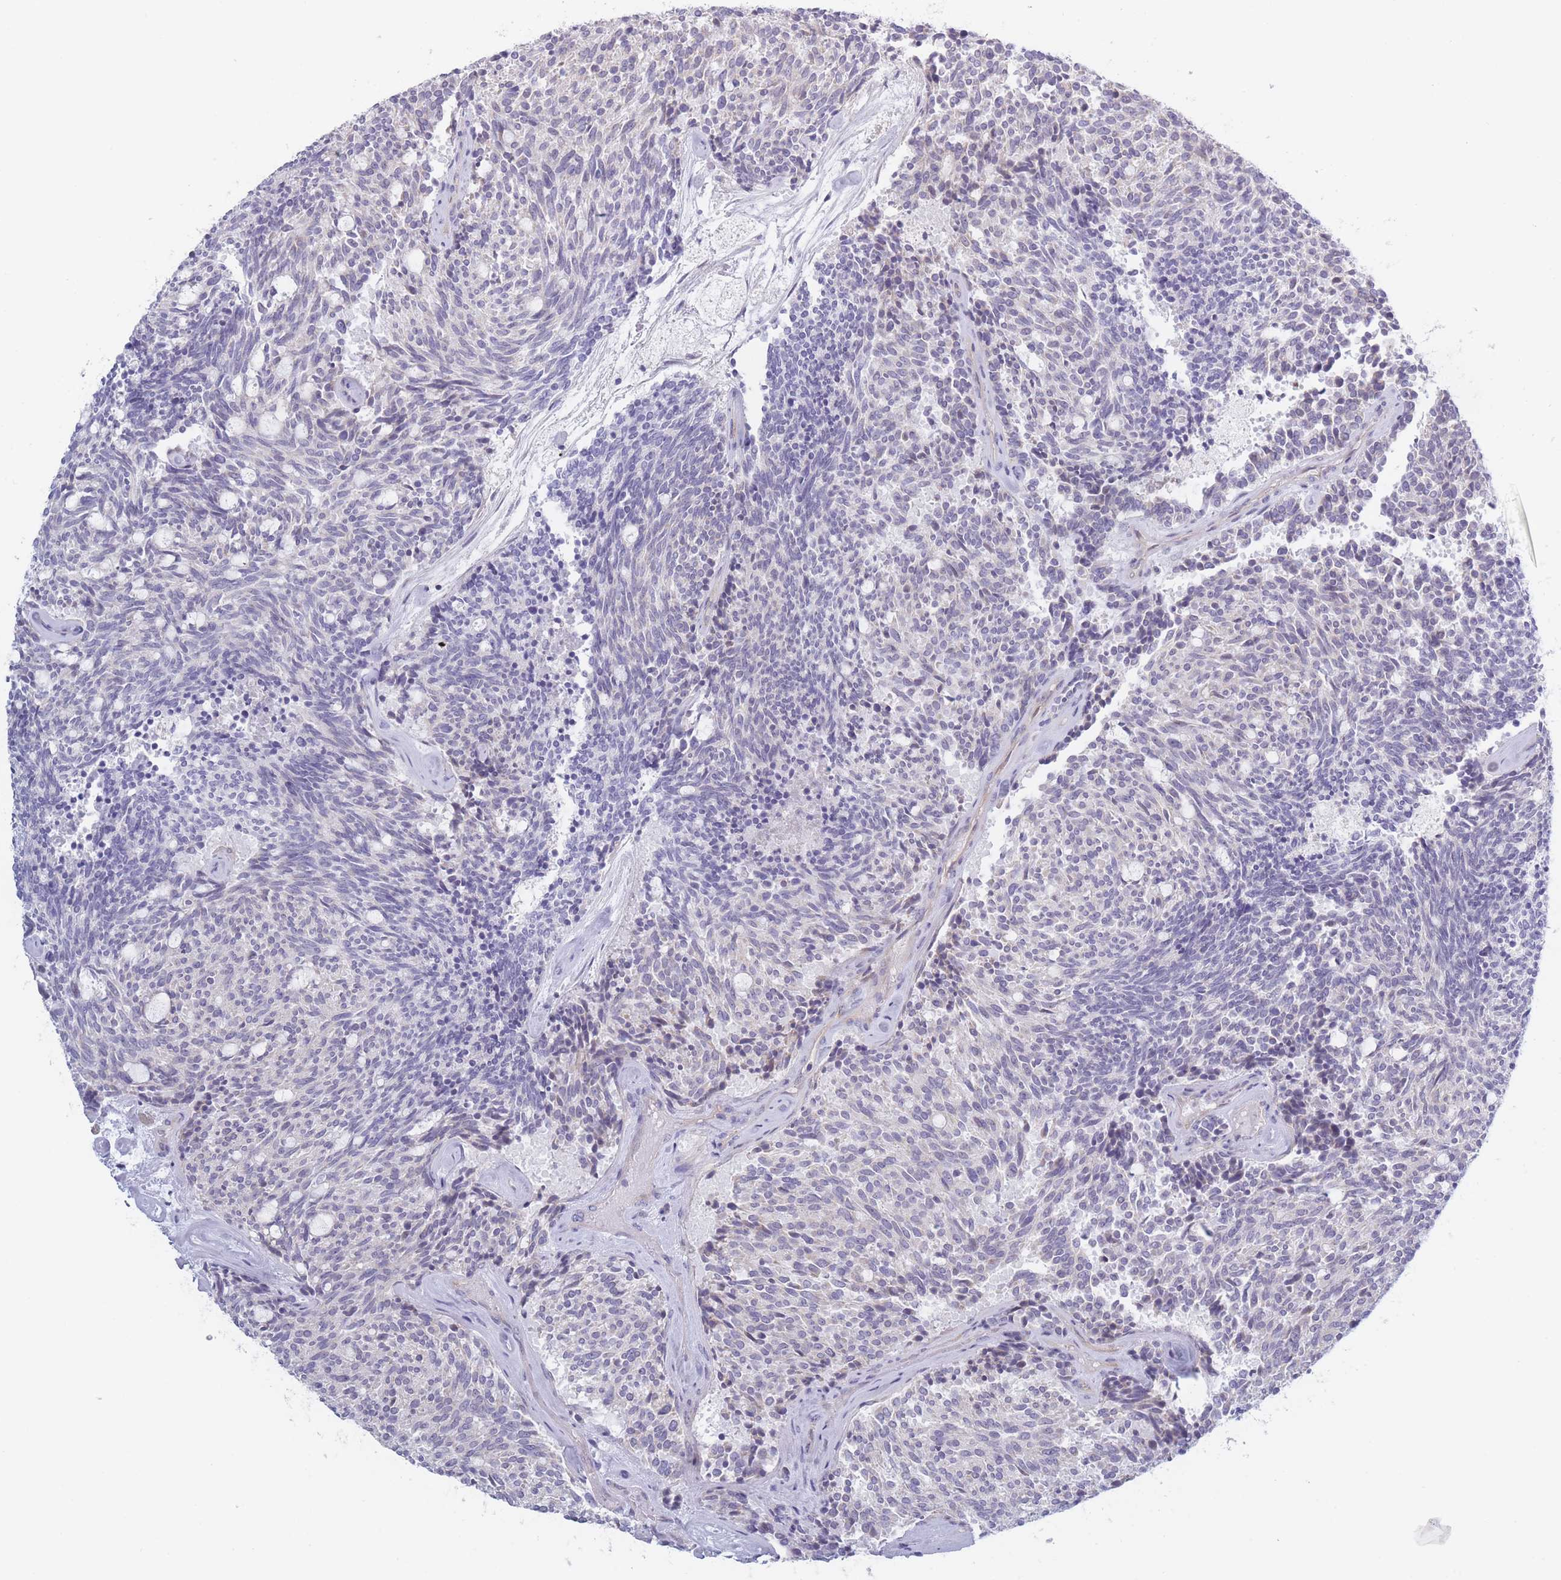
{"staining": {"intensity": "negative", "quantity": "none", "location": "none"}, "tissue": "carcinoid", "cell_type": "Tumor cells", "image_type": "cancer", "snomed": [{"axis": "morphology", "description": "Carcinoid, malignant, NOS"}, {"axis": "topography", "description": "Pancreas"}], "caption": "The immunohistochemistry histopathology image has no significant positivity in tumor cells of malignant carcinoid tissue.", "gene": "FAM227B", "patient": {"sex": "female", "age": 54}}